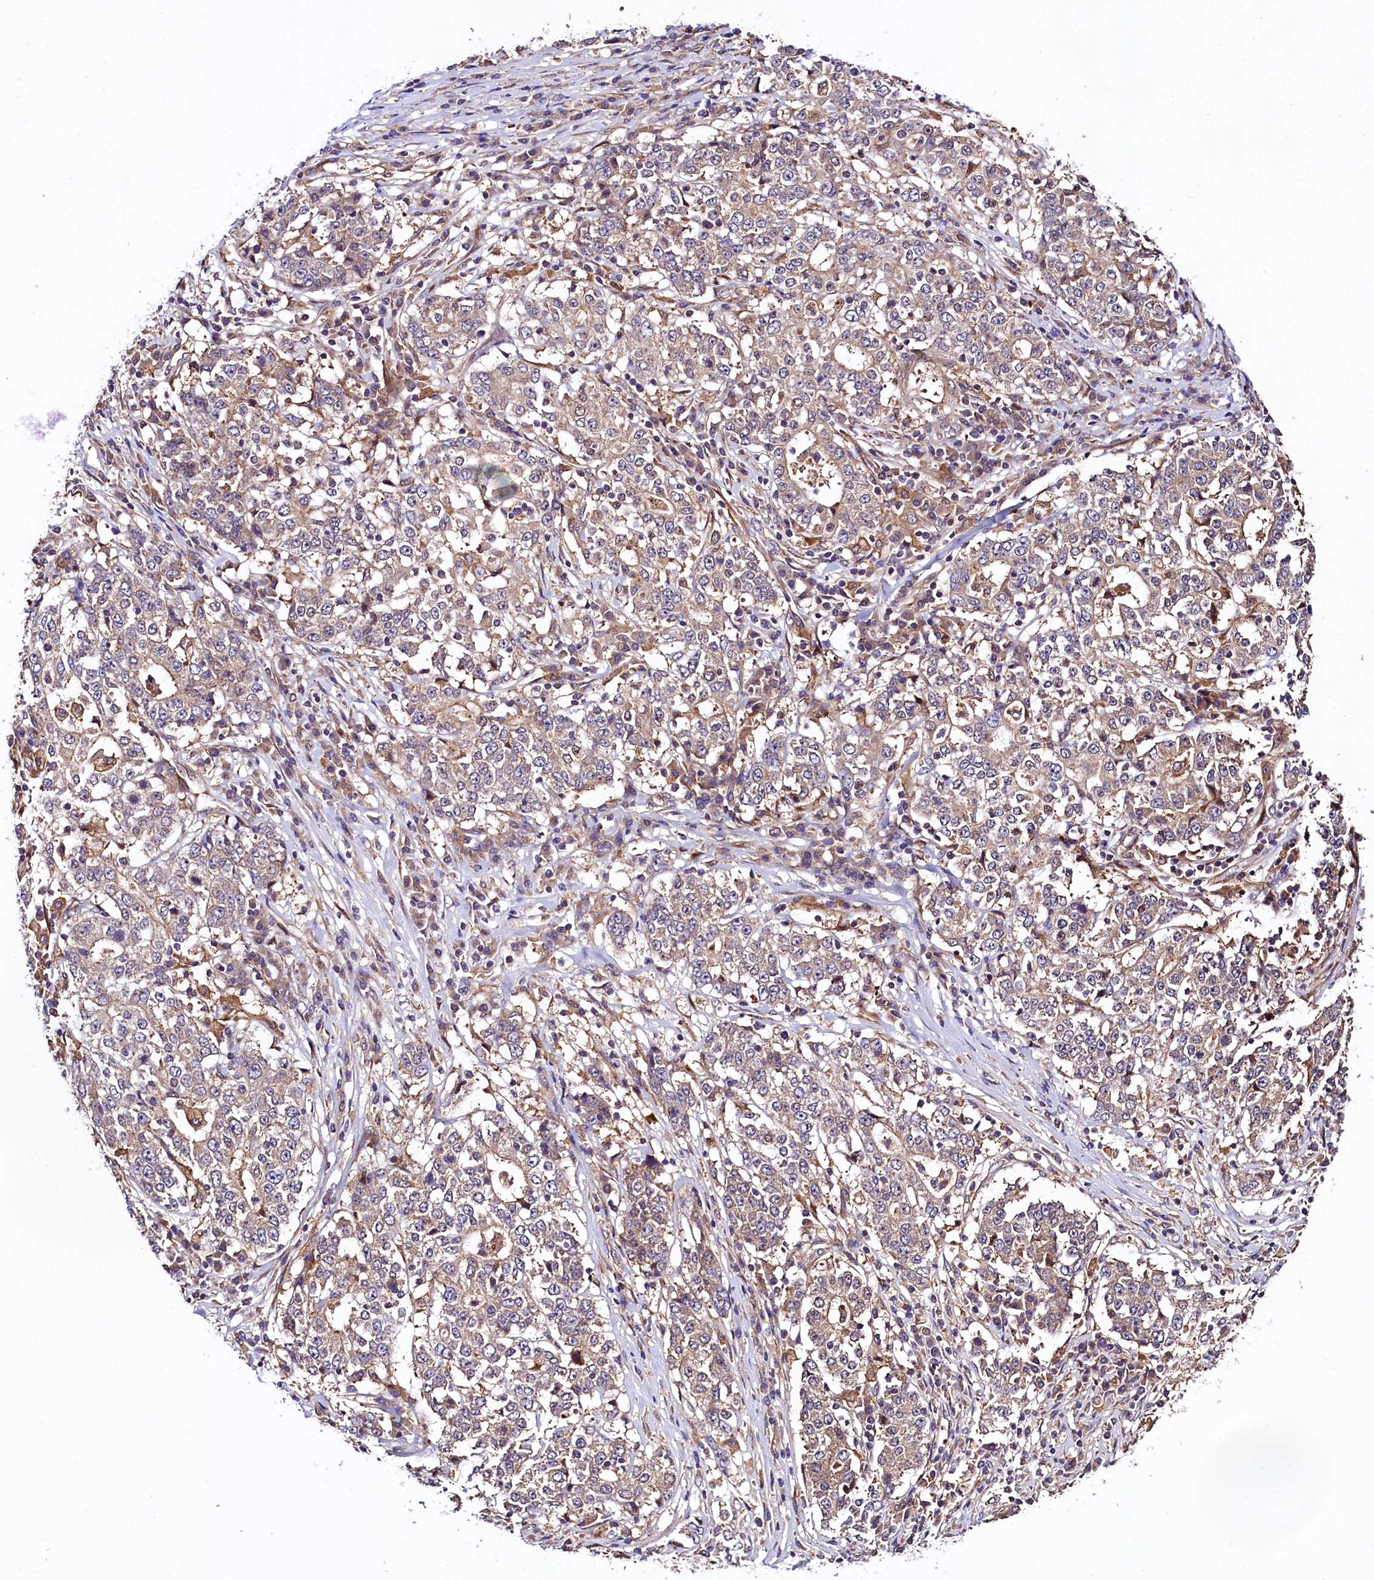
{"staining": {"intensity": "weak", "quantity": "25%-75%", "location": "cytoplasmic/membranous"}, "tissue": "stomach cancer", "cell_type": "Tumor cells", "image_type": "cancer", "snomed": [{"axis": "morphology", "description": "Adenocarcinoma, NOS"}, {"axis": "topography", "description": "Stomach"}], "caption": "Adenocarcinoma (stomach) stained with DAB immunohistochemistry (IHC) exhibits low levels of weak cytoplasmic/membranous positivity in about 25%-75% of tumor cells. (Brightfield microscopy of DAB IHC at high magnification).", "gene": "VPS35", "patient": {"sex": "male", "age": 59}}